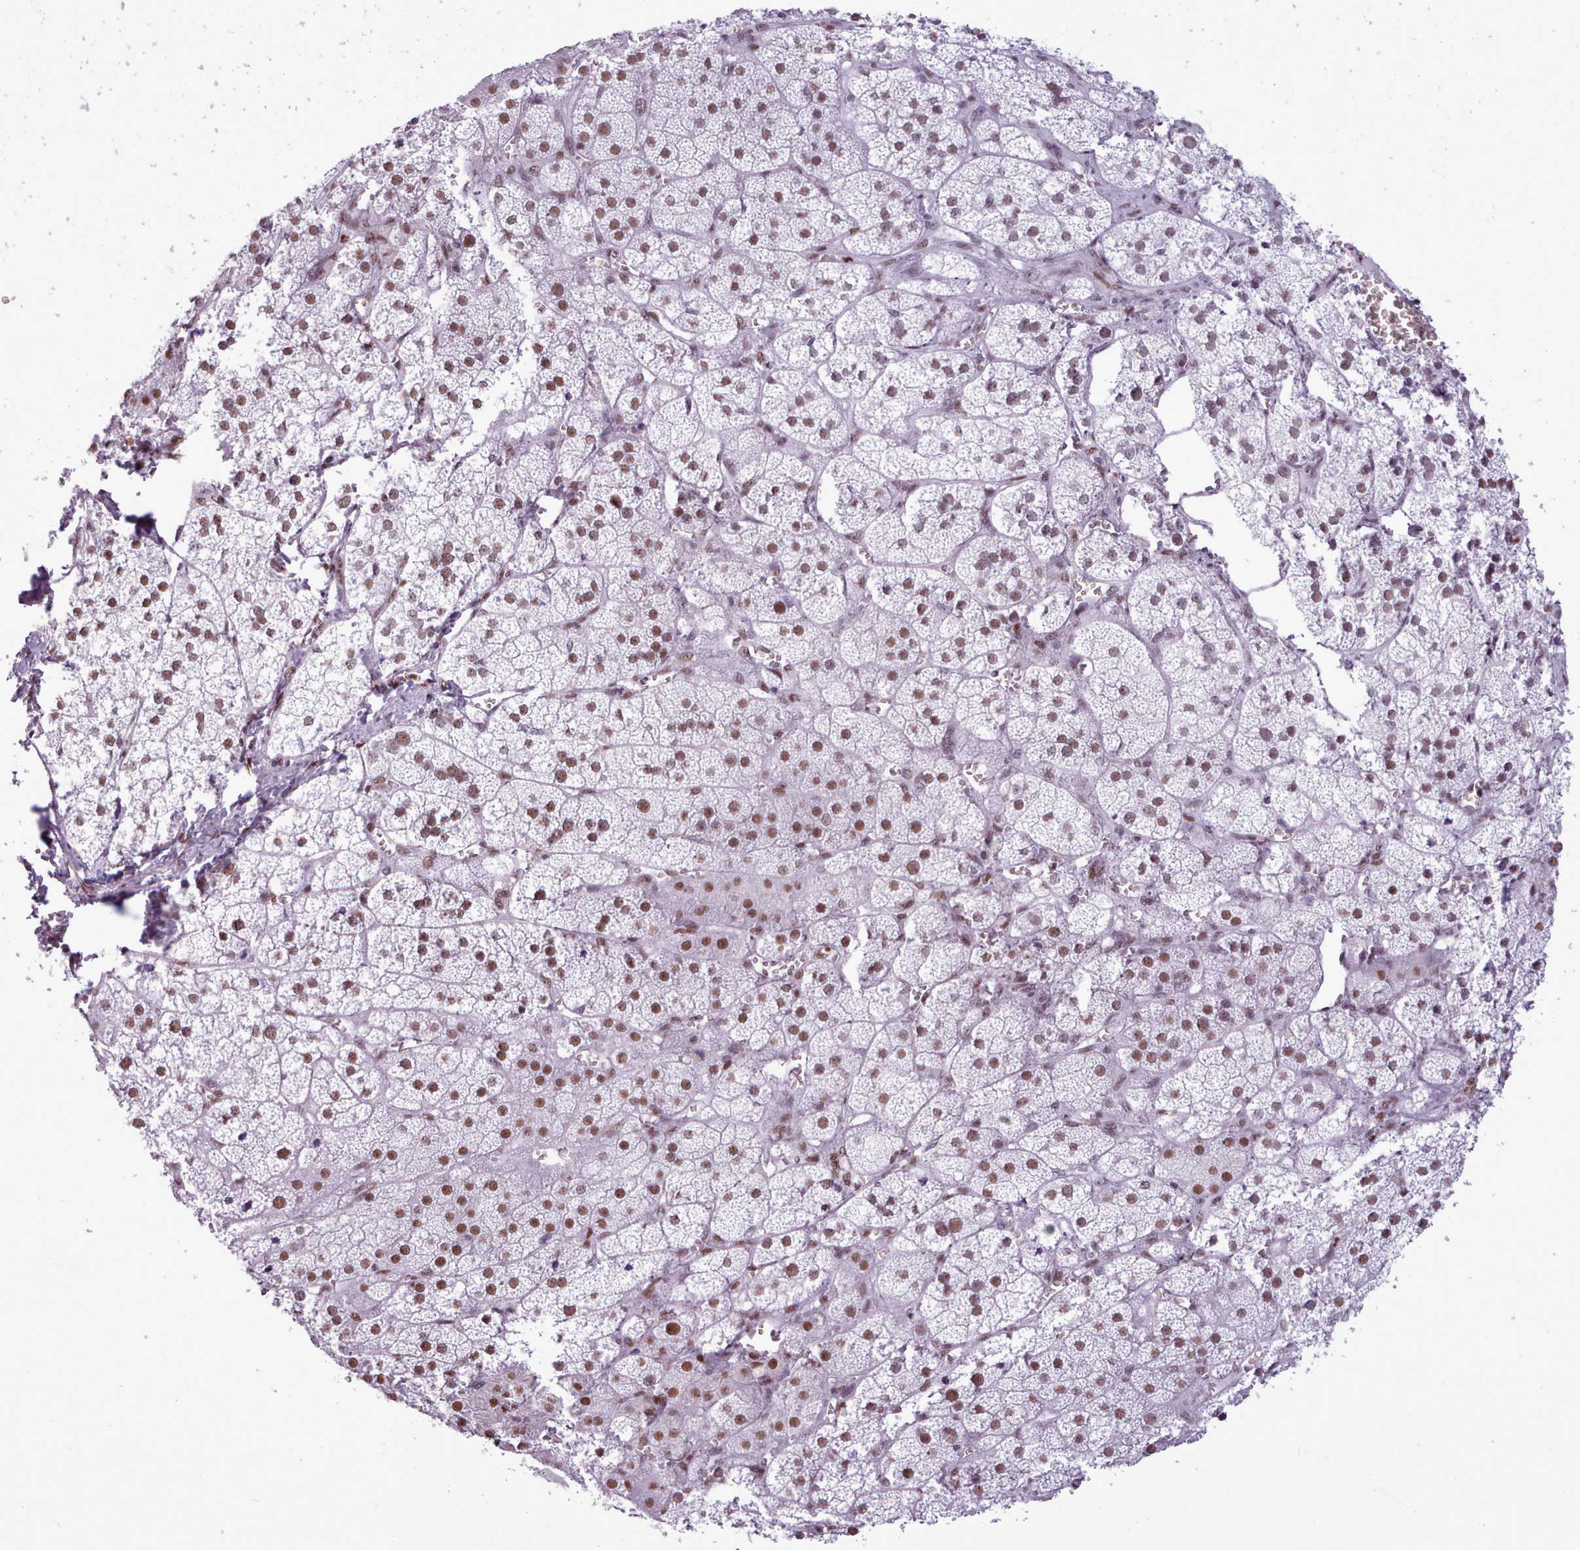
{"staining": {"intensity": "moderate", "quantity": ">75%", "location": "nuclear"}, "tissue": "adrenal gland", "cell_type": "Glandular cells", "image_type": "normal", "snomed": [{"axis": "morphology", "description": "Normal tissue, NOS"}, {"axis": "topography", "description": "Adrenal gland"}], "caption": "Normal adrenal gland shows moderate nuclear expression in about >75% of glandular cells.", "gene": "SRSF4", "patient": {"sex": "female", "age": 52}}